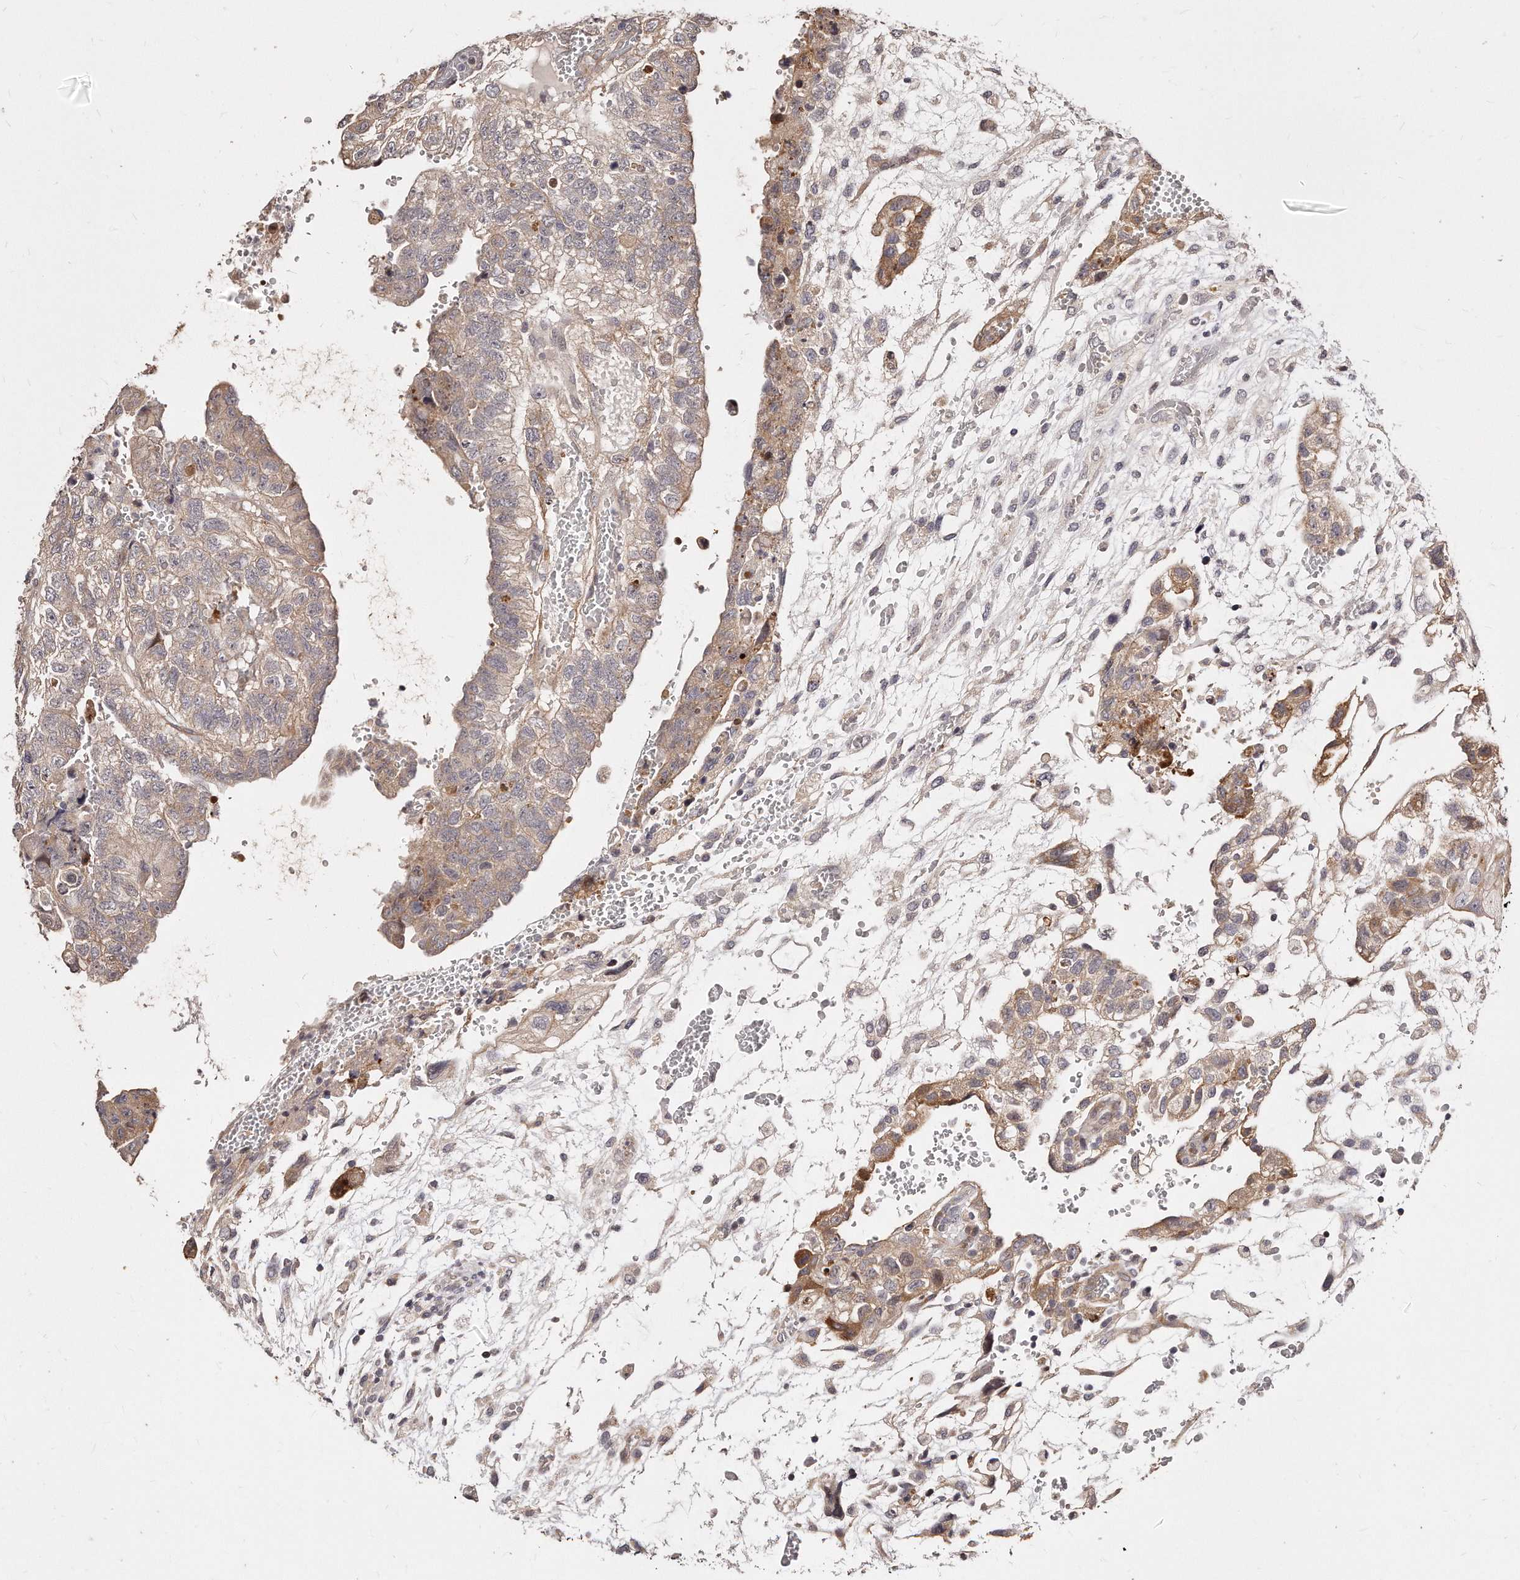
{"staining": {"intensity": "weak", "quantity": "25%-75%", "location": "cytoplasmic/membranous"}, "tissue": "testis cancer", "cell_type": "Tumor cells", "image_type": "cancer", "snomed": [{"axis": "morphology", "description": "Carcinoma, Embryonal, NOS"}, {"axis": "topography", "description": "Testis"}], "caption": "Tumor cells show weak cytoplasmic/membranous positivity in about 25%-75% of cells in embryonal carcinoma (testis).", "gene": "CASZ1", "patient": {"sex": "male", "age": 36}}